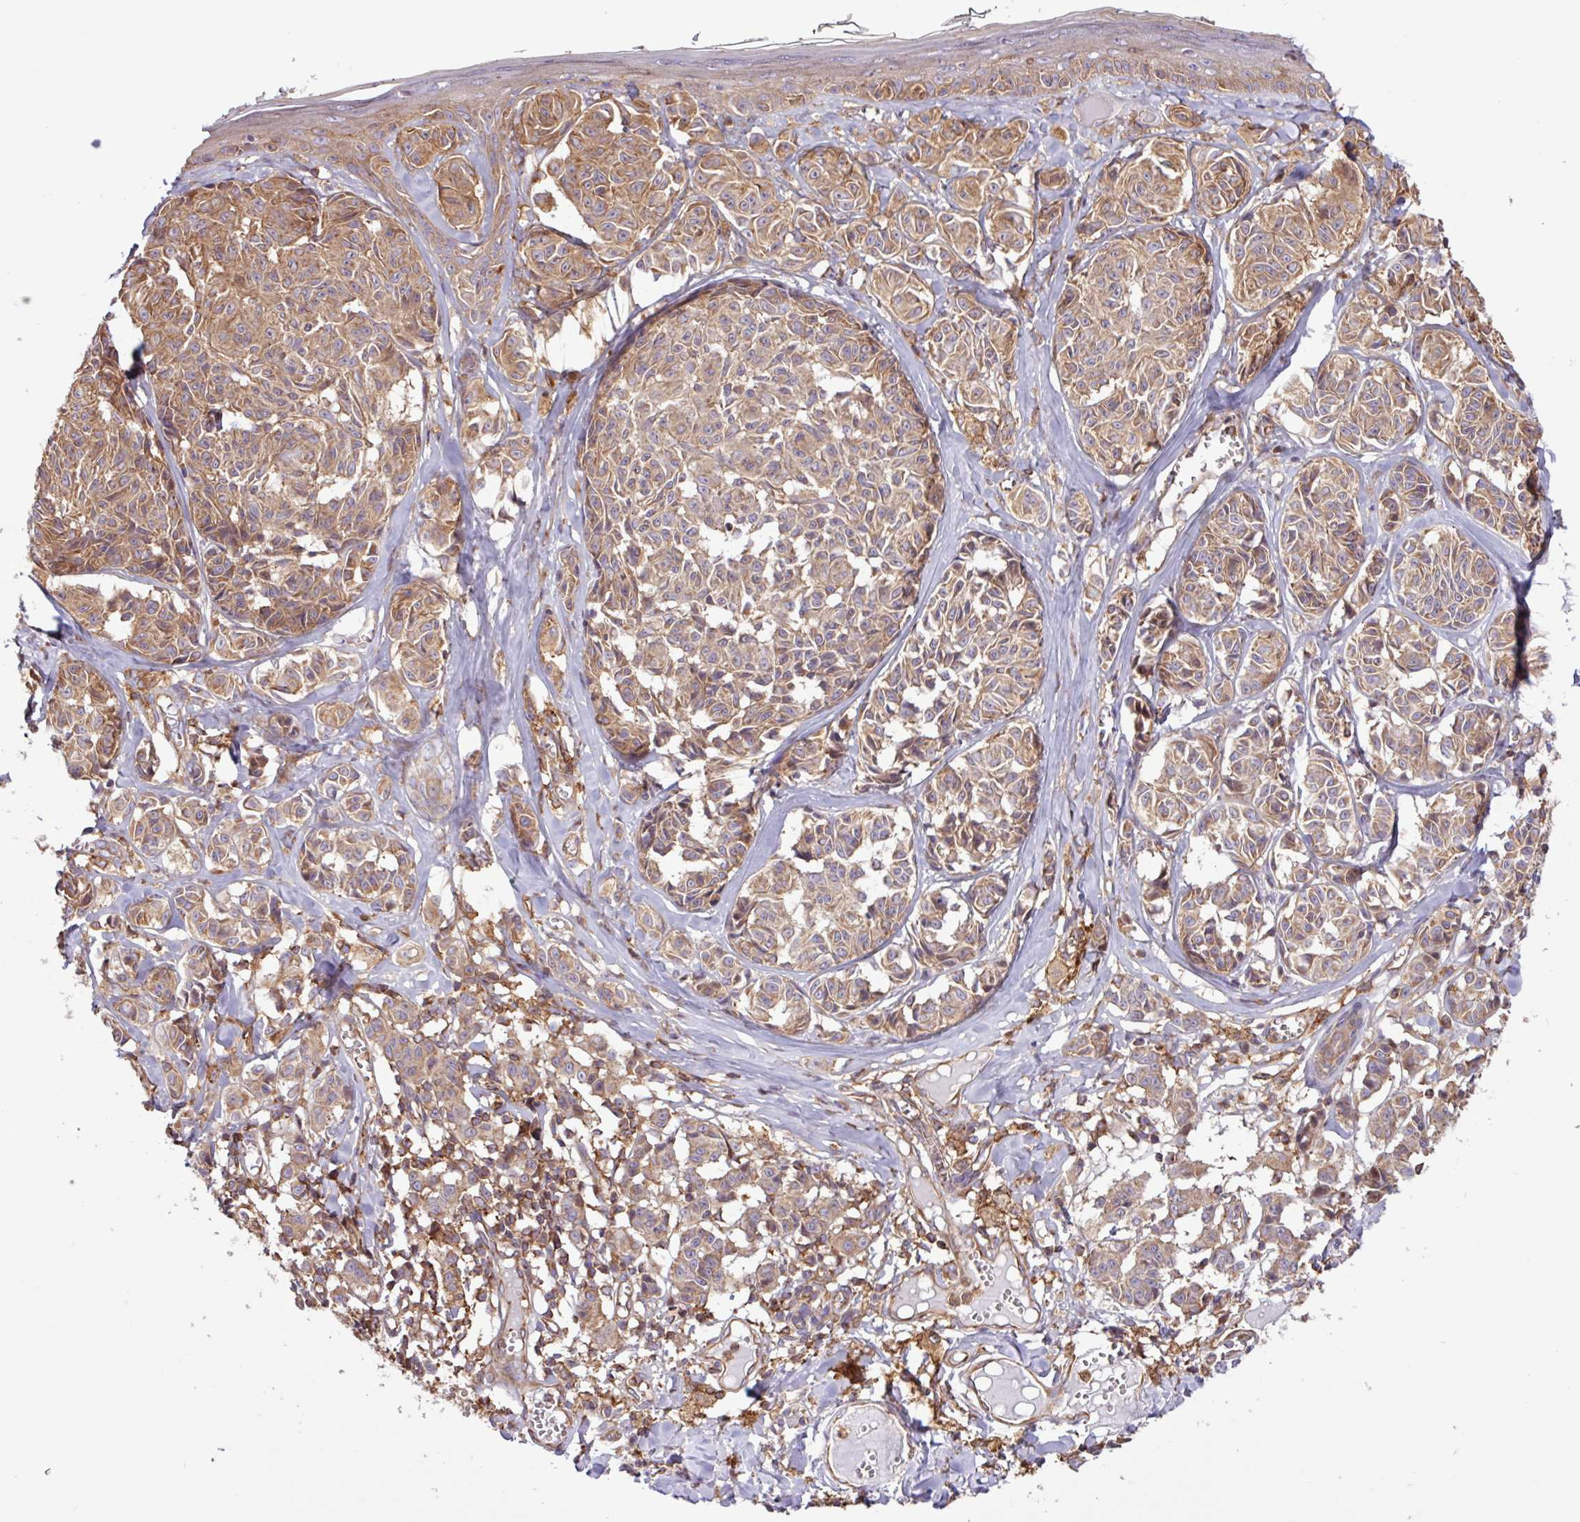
{"staining": {"intensity": "moderate", "quantity": ">75%", "location": "cytoplasmic/membranous"}, "tissue": "melanoma", "cell_type": "Tumor cells", "image_type": "cancer", "snomed": [{"axis": "morphology", "description": "Malignant melanoma, NOS"}, {"axis": "topography", "description": "Skin"}], "caption": "Melanoma was stained to show a protein in brown. There is medium levels of moderate cytoplasmic/membranous expression in approximately >75% of tumor cells.", "gene": "ACTR3", "patient": {"sex": "female", "age": 43}}